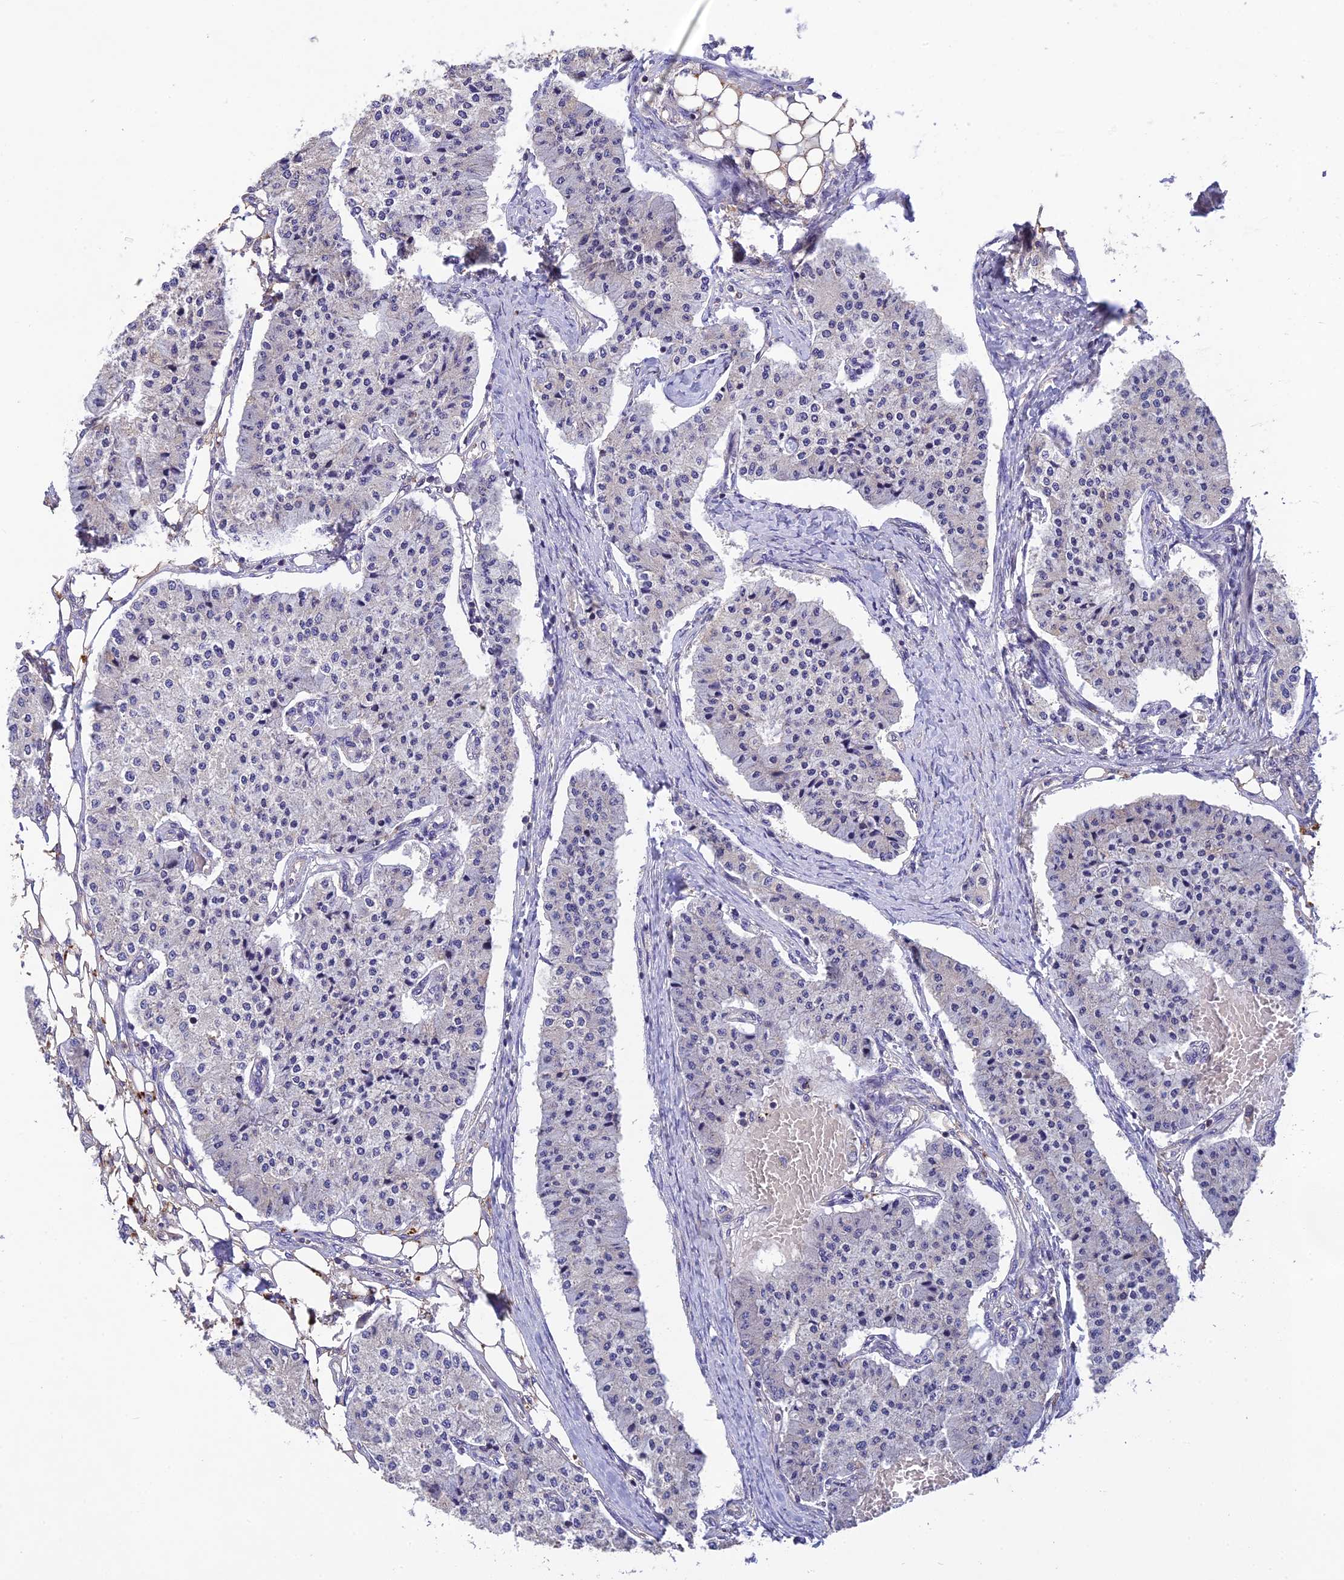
{"staining": {"intensity": "negative", "quantity": "none", "location": "none"}, "tissue": "carcinoid", "cell_type": "Tumor cells", "image_type": "cancer", "snomed": [{"axis": "morphology", "description": "Carcinoid, malignant, NOS"}, {"axis": "topography", "description": "Colon"}], "caption": "The image reveals no significant positivity in tumor cells of carcinoid (malignant).", "gene": "DENND5B", "patient": {"sex": "female", "age": 52}}